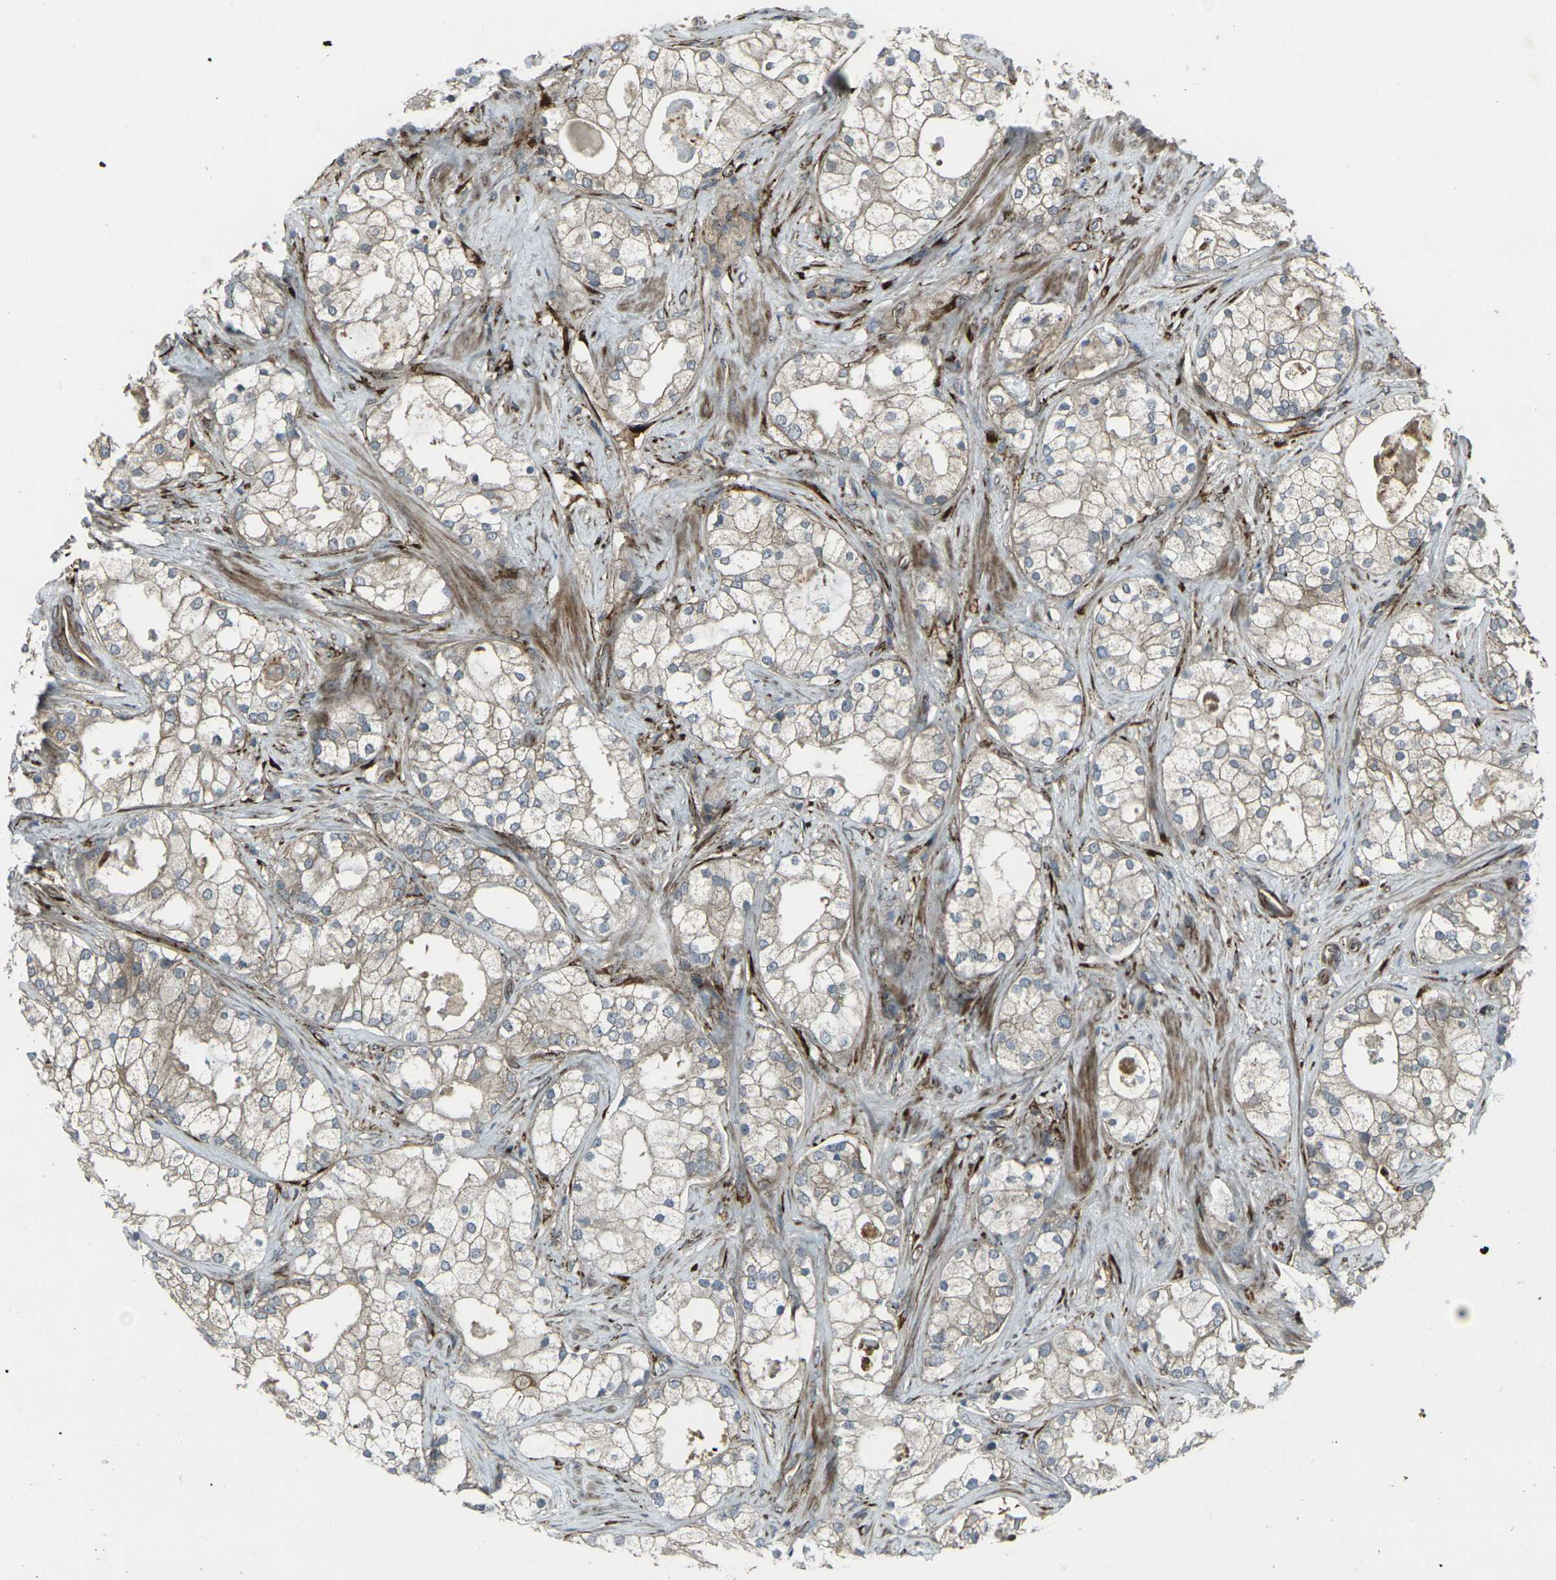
{"staining": {"intensity": "weak", "quantity": ">75%", "location": "cytoplasmic/membranous"}, "tissue": "prostate cancer", "cell_type": "Tumor cells", "image_type": "cancer", "snomed": [{"axis": "morphology", "description": "Adenocarcinoma, Low grade"}, {"axis": "topography", "description": "Prostate"}], "caption": "Immunohistochemistry (IHC) of adenocarcinoma (low-grade) (prostate) exhibits low levels of weak cytoplasmic/membranous expression in approximately >75% of tumor cells. The protein of interest is shown in brown color, while the nuclei are stained blue.", "gene": "LSMEM1", "patient": {"sex": "male", "age": 58}}